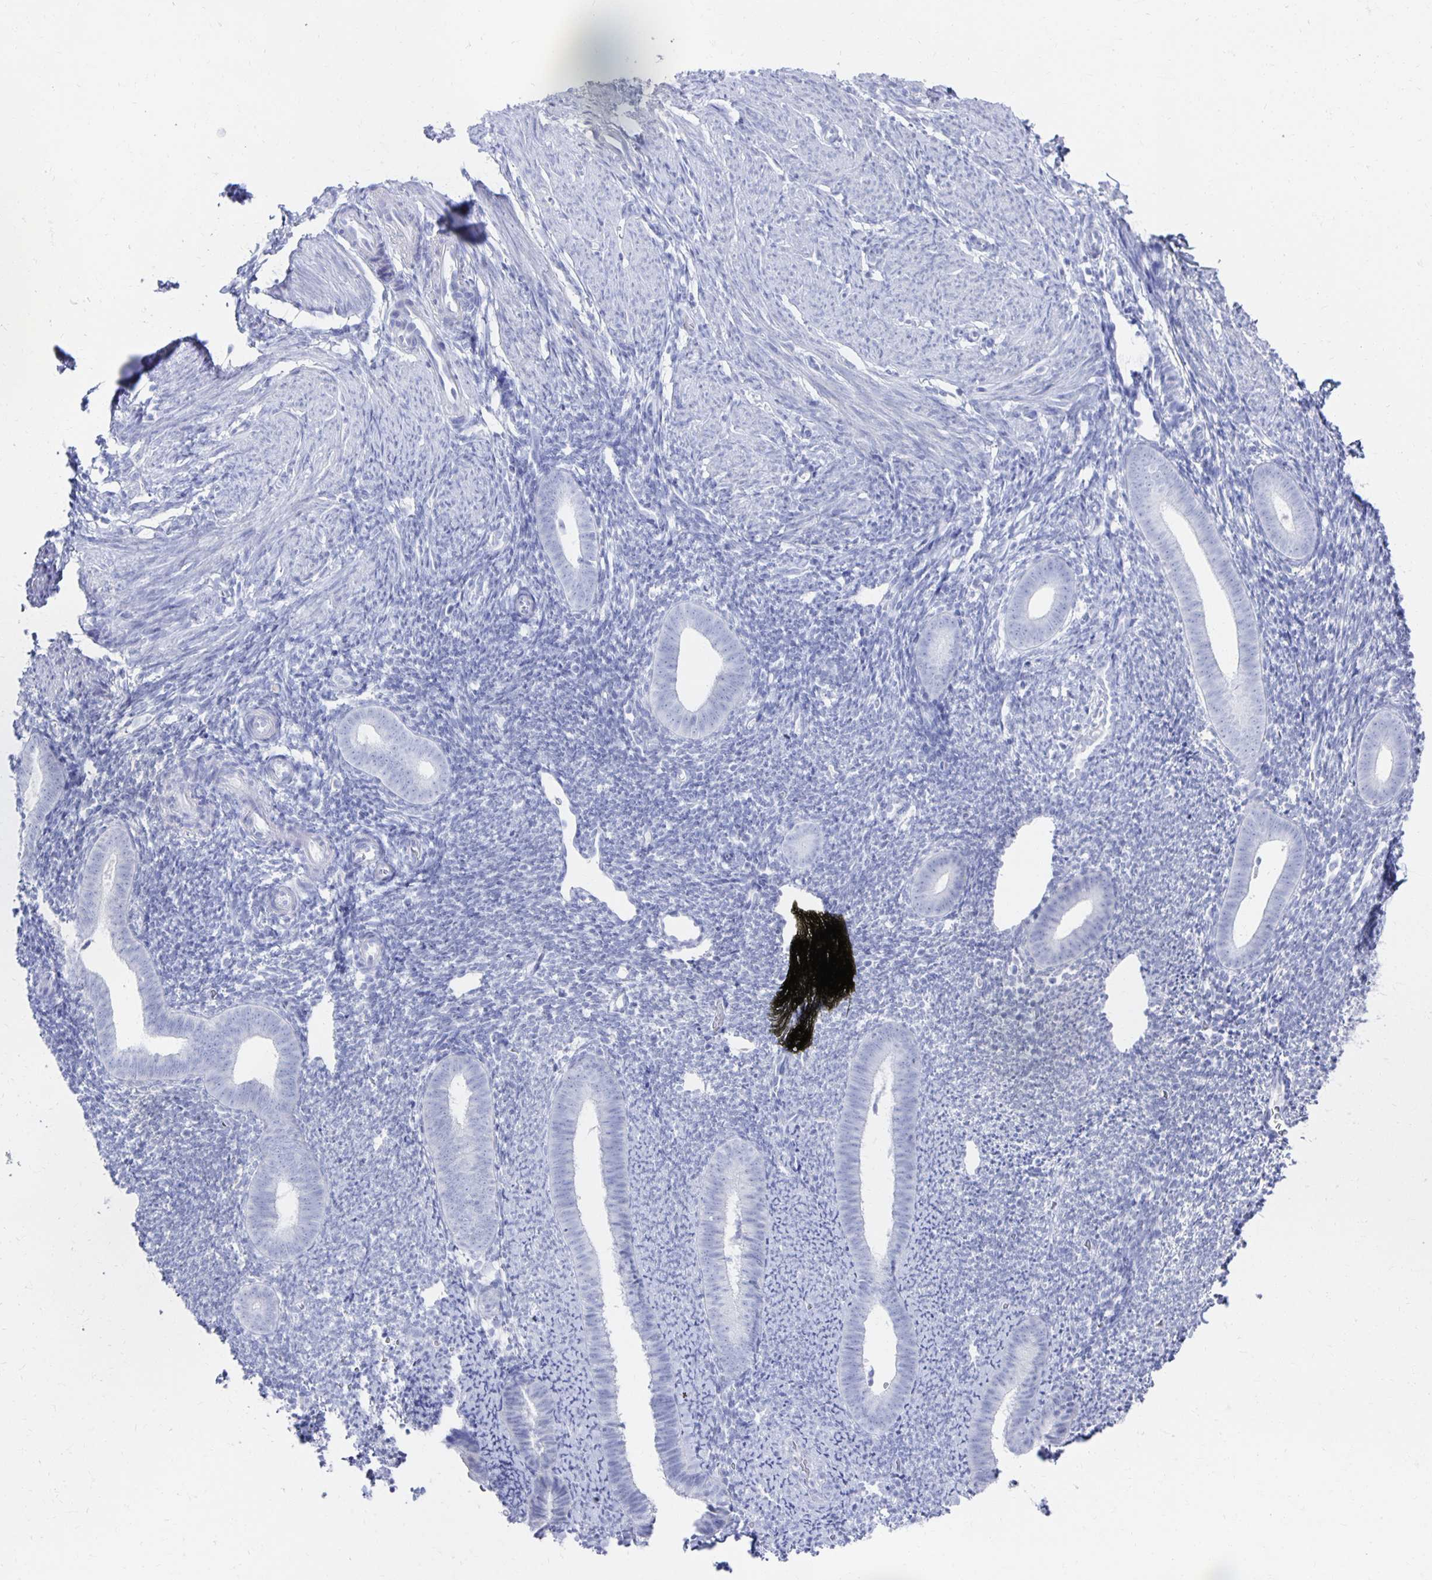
{"staining": {"intensity": "negative", "quantity": "none", "location": "none"}, "tissue": "endometrium", "cell_type": "Cells in endometrial stroma", "image_type": "normal", "snomed": [{"axis": "morphology", "description": "Normal tissue, NOS"}, {"axis": "topography", "description": "Endometrium"}], "caption": "Immunohistochemical staining of unremarkable endometrium reveals no significant expression in cells in endometrial stroma. (DAB IHC, high magnification).", "gene": "PRDM7", "patient": {"sex": "female", "age": 39}}